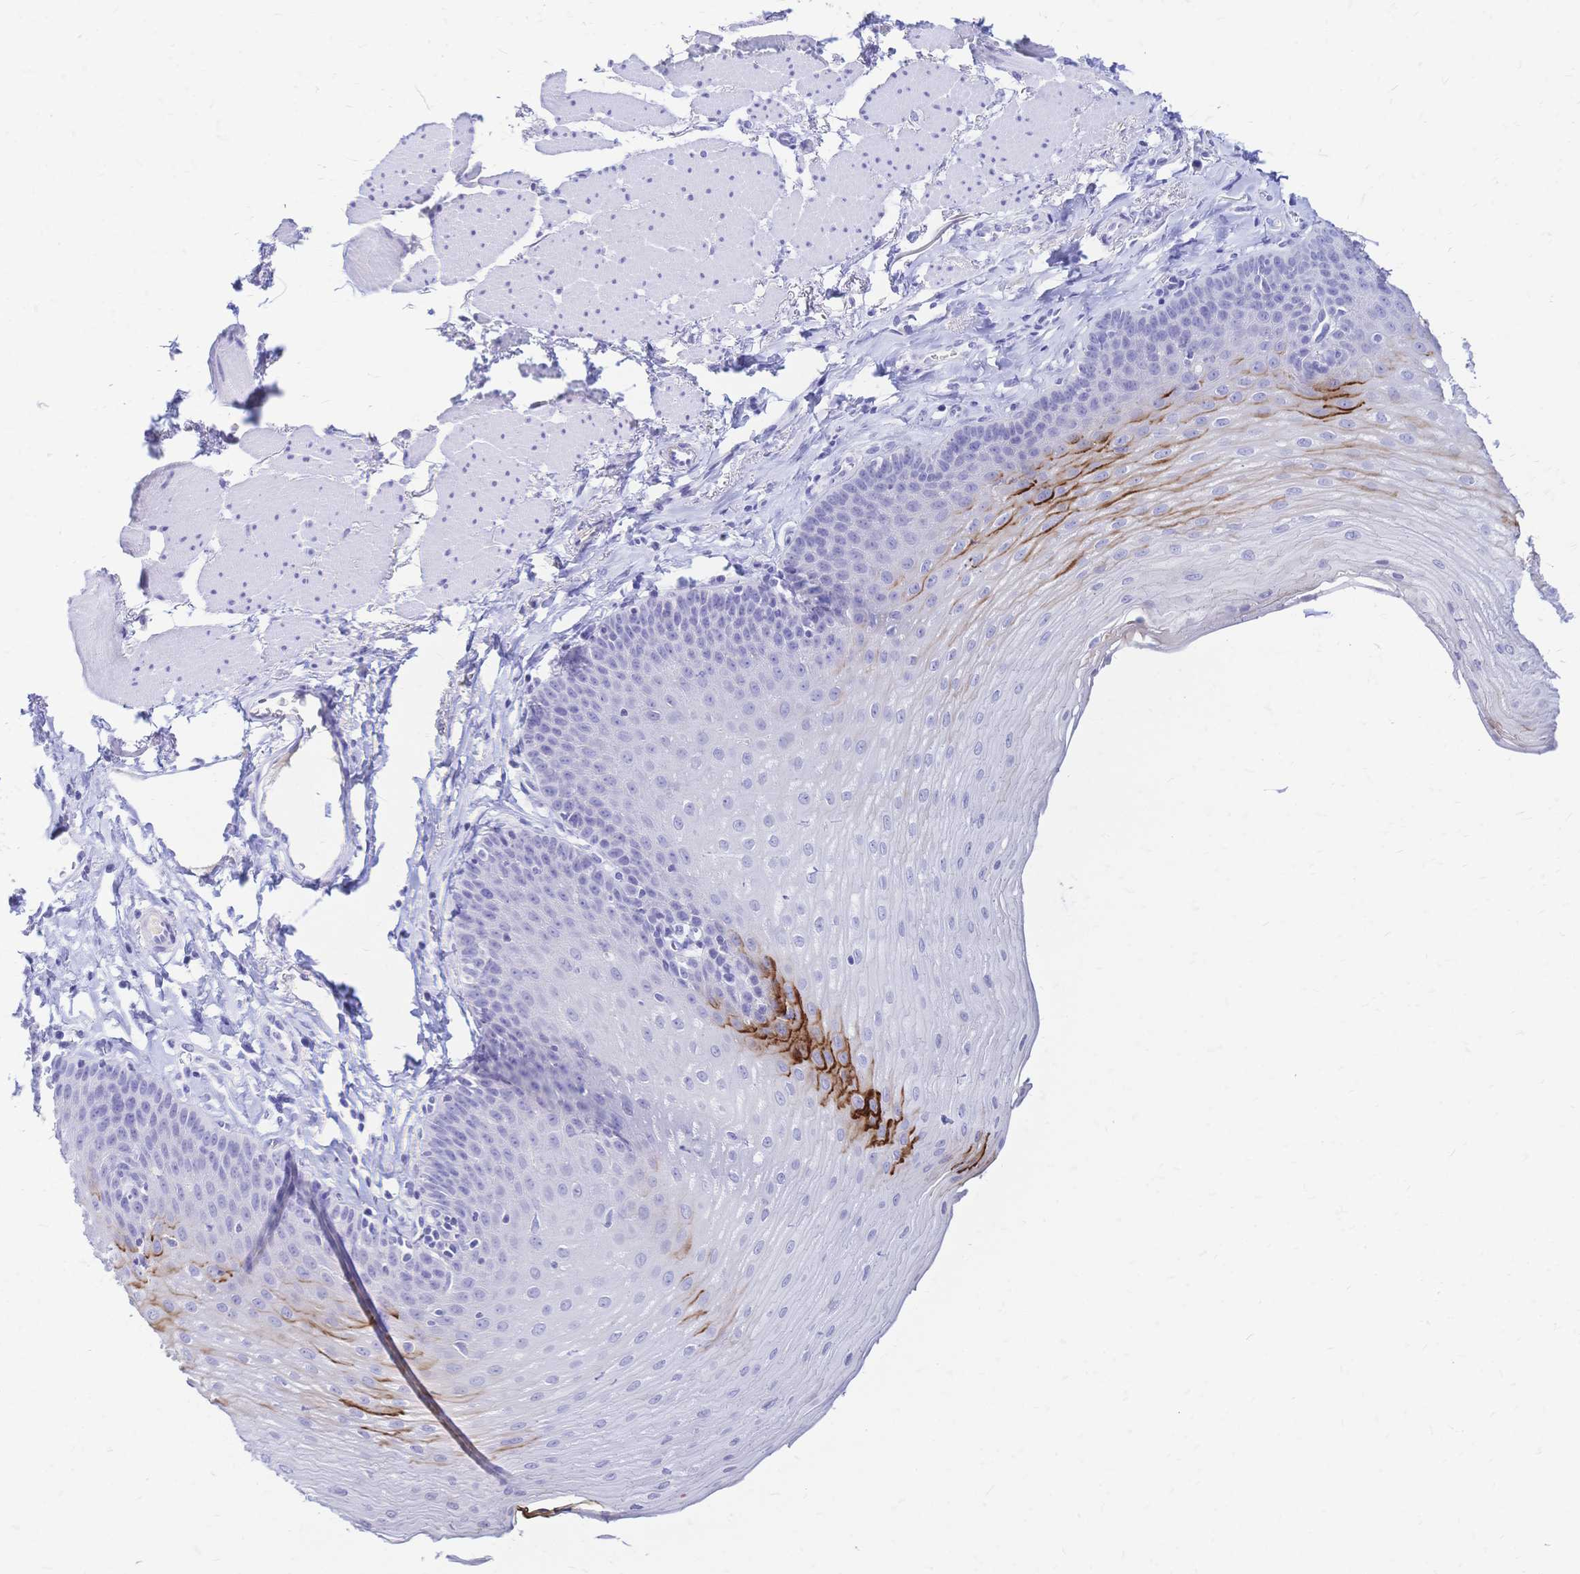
{"staining": {"intensity": "strong", "quantity": "<25%", "location": "cytoplasmic/membranous"}, "tissue": "esophagus", "cell_type": "Squamous epithelial cells", "image_type": "normal", "snomed": [{"axis": "morphology", "description": "Normal tissue, NOS"}, {"axis": "topography", "description": "Esophagus"}], "caption": "DAB (3,3'-diaminobenzidine) immunohistochemical staining of benign human esophagus demonstrates strong cytoplasmic/membranous protein staining in about <25% of squamous epithelial cells. The protein is shown in brown color, while the nuclei are stained blue.", "gene": "FA2H", "patient": {"sex": "female", "age": 81}}